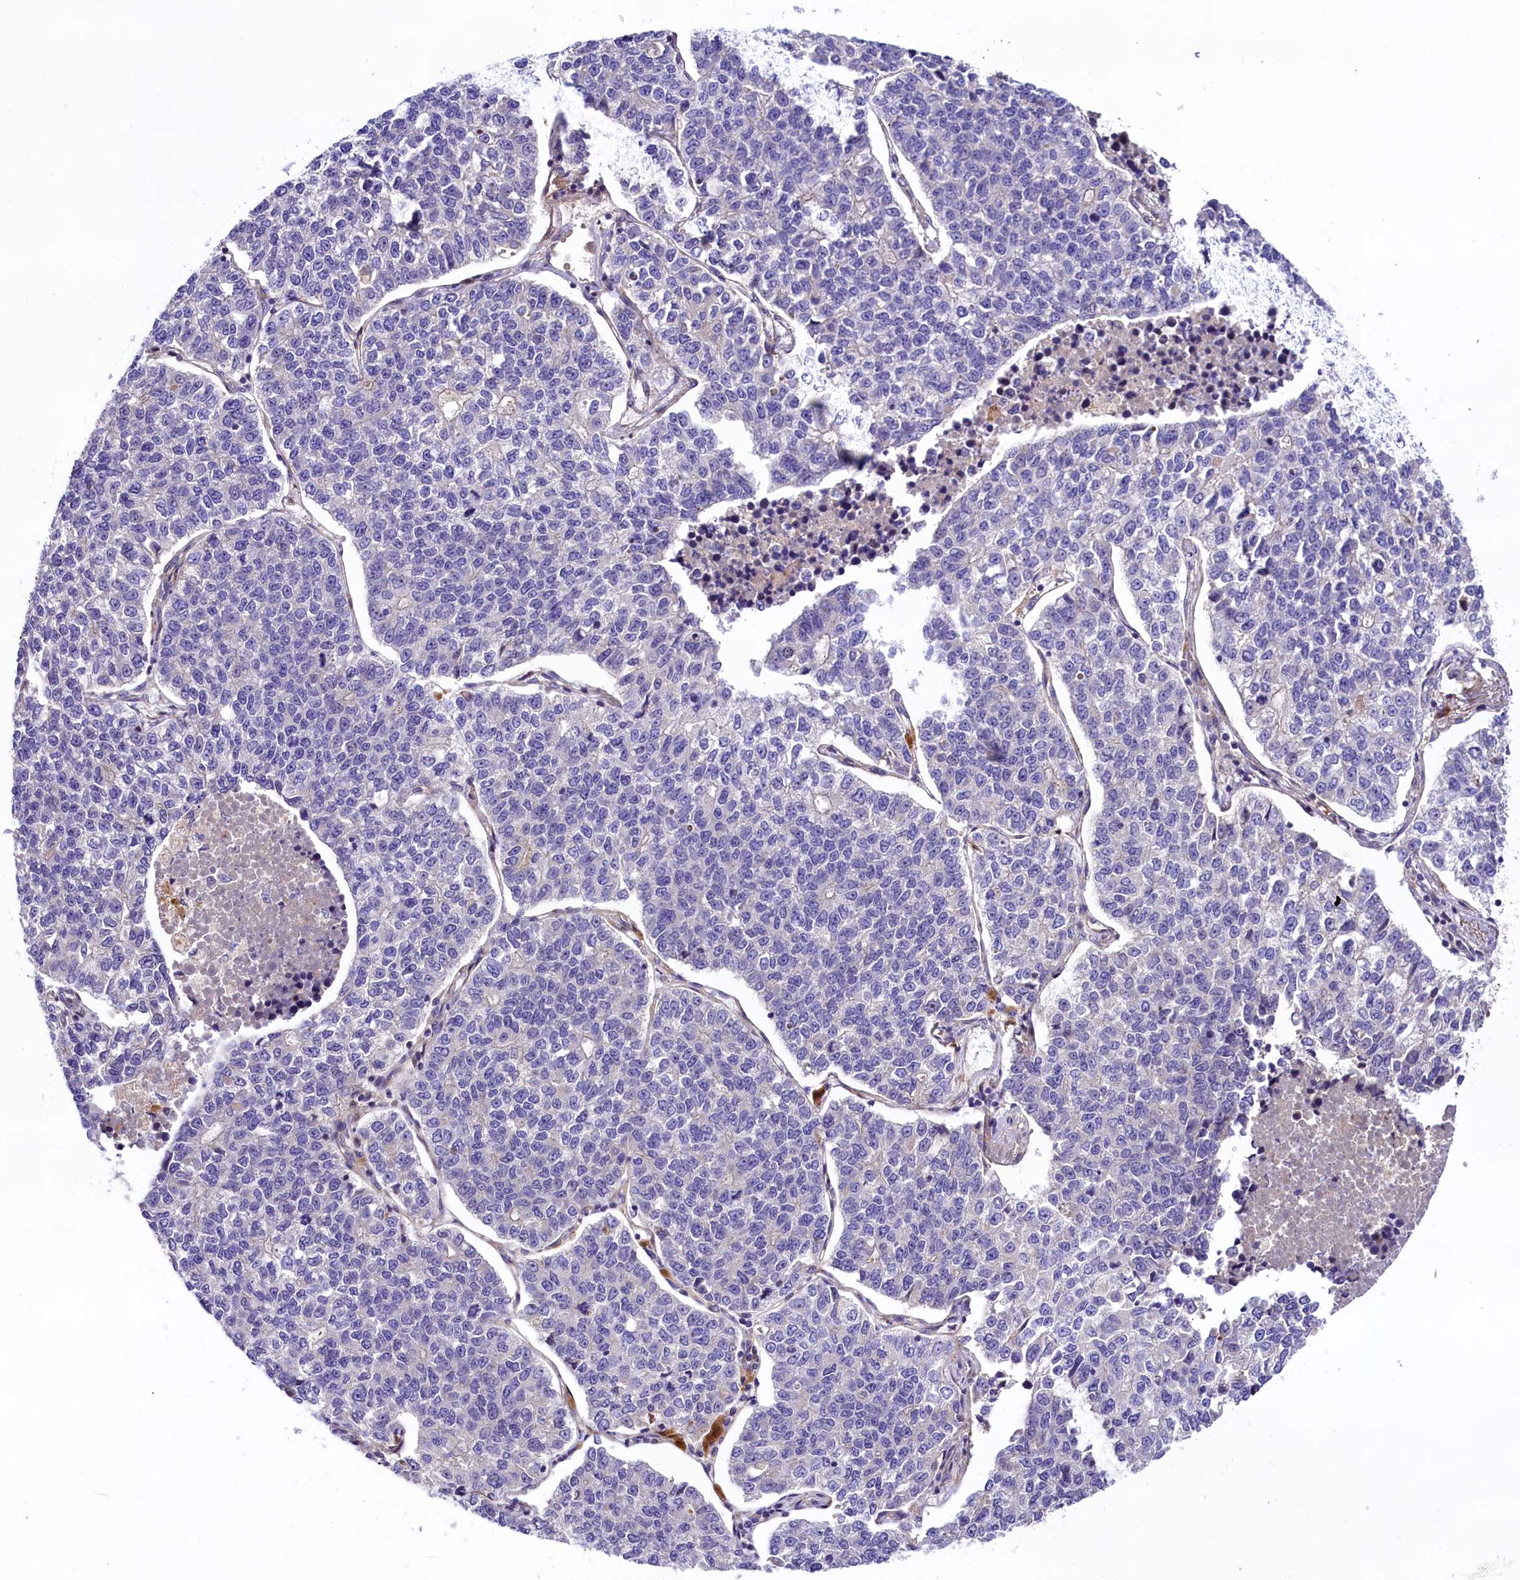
{"staining": {"intensity": "negative", "quantity": "none", "location": "none"}, "tissue": "lung cancer", "cell_type": "Tumor cells", "image_type": "cancer", "snomed": [{"axis": "morphology", "description": "Adenocarcinoma, NOS"}, {"axis": "topography", "description": "Lung"}], "caption": "High magnification brightfield microscopy of lung adenocarcinoma stained with DAB (3,3'-diaminobenzidine) (brown) and counterstained with hematoxylin (blue): tumor cells show no significant staining.", "gene": "ARMC6", "patient": {"sex": "male", "age": 49}}